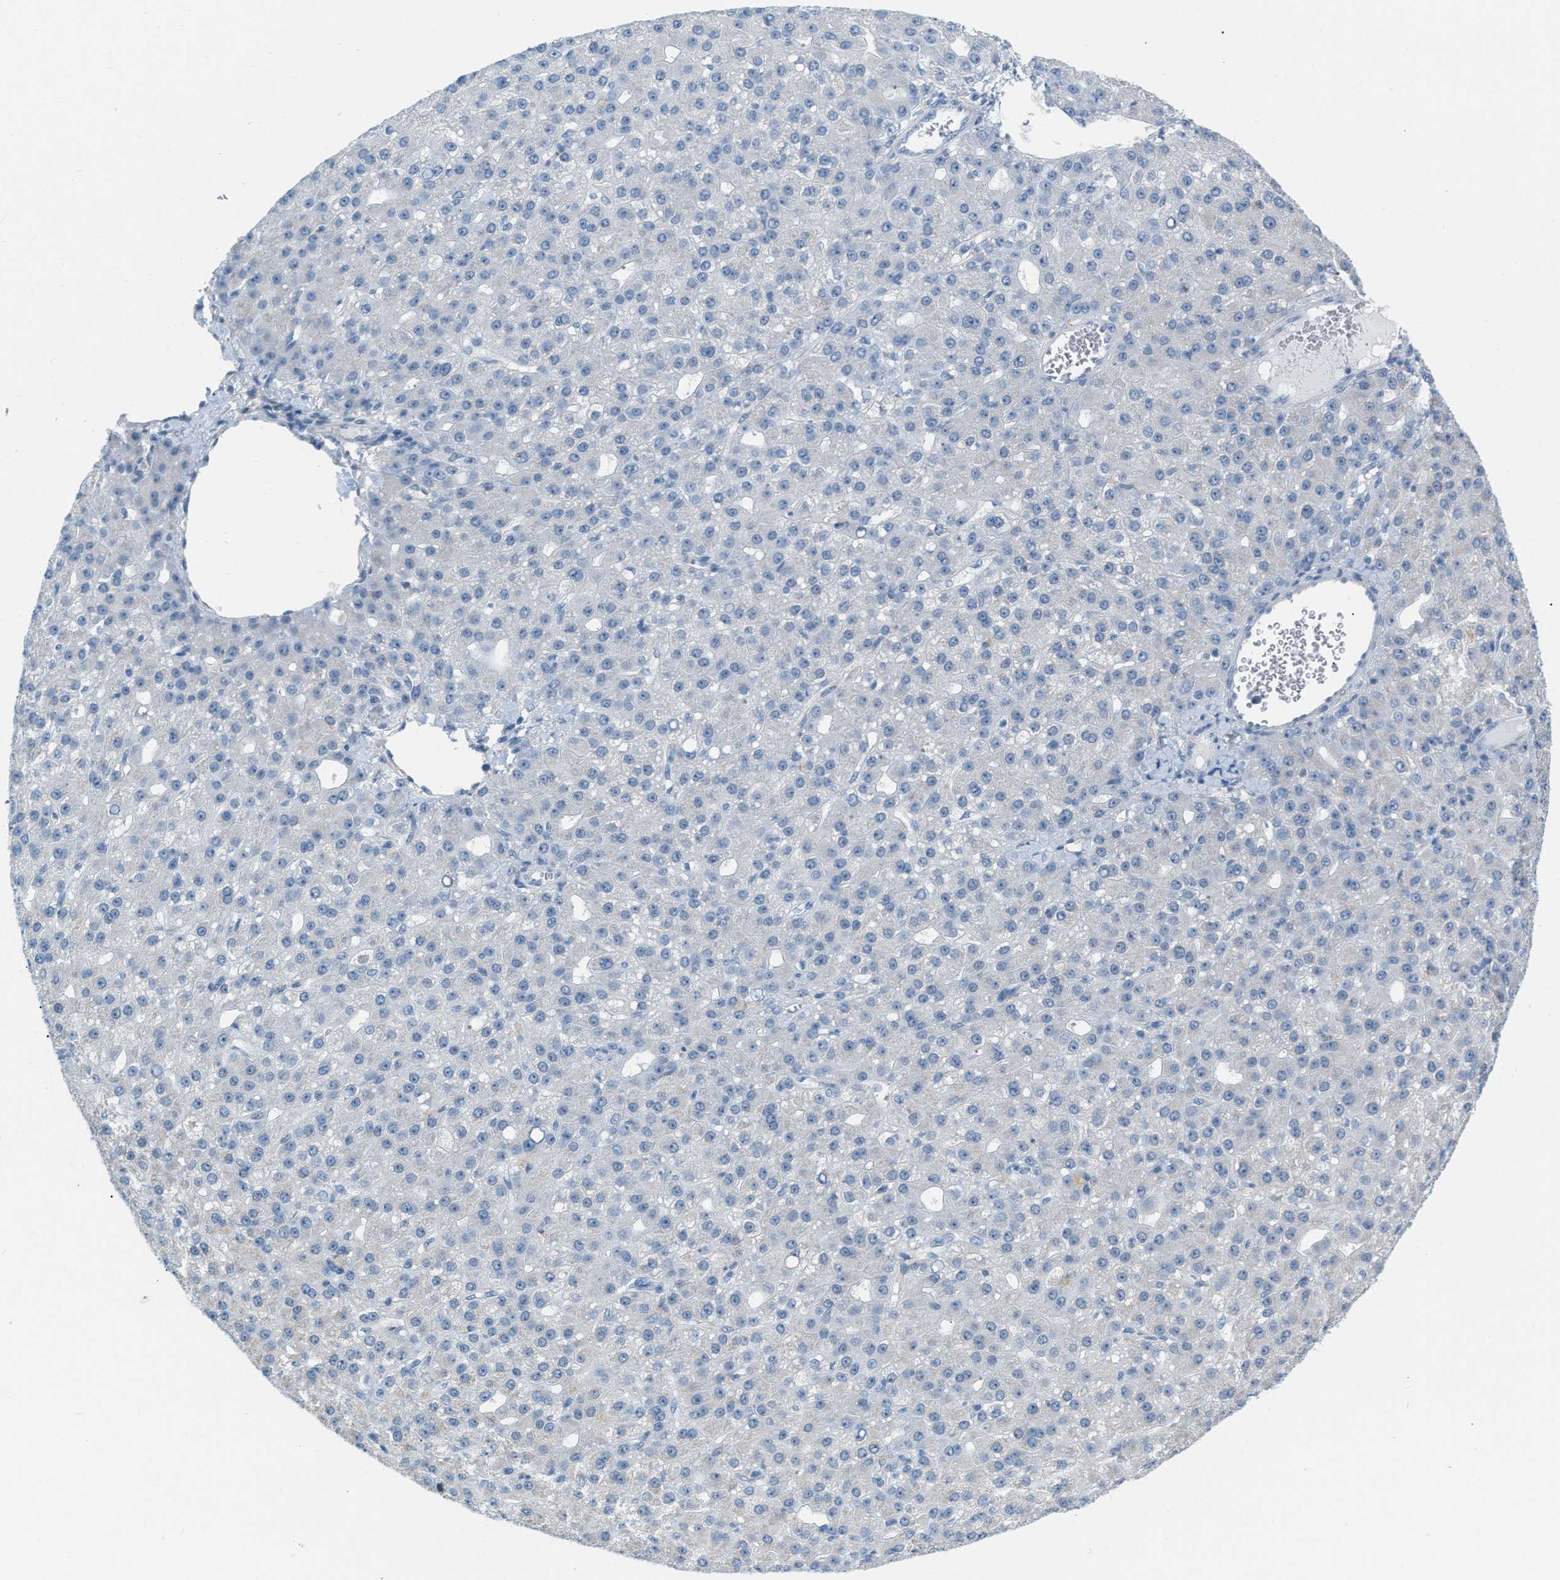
{"staining": {"intensity": "negative", "quantity": "none", "location": "none"}, "tissue": "liver cancer", "cell_type": "Tumor cells", "image_type": "cancer", "snomed": [{"axis": "morphology", "description": "Carcinoma, Hepatocellular, NOS"}, {"axis": "topography", "description": "Liver"}], "caption": "This image is of hepatocellular carcinoma (liver) stained with immunohistochemistry (IHC) to label a protein in brown with the nuclei are counter-stained blue. There is no positivity in tumor cells.", "gene": "PHRF1", "patient": {"sex": "male", "age": 67}}